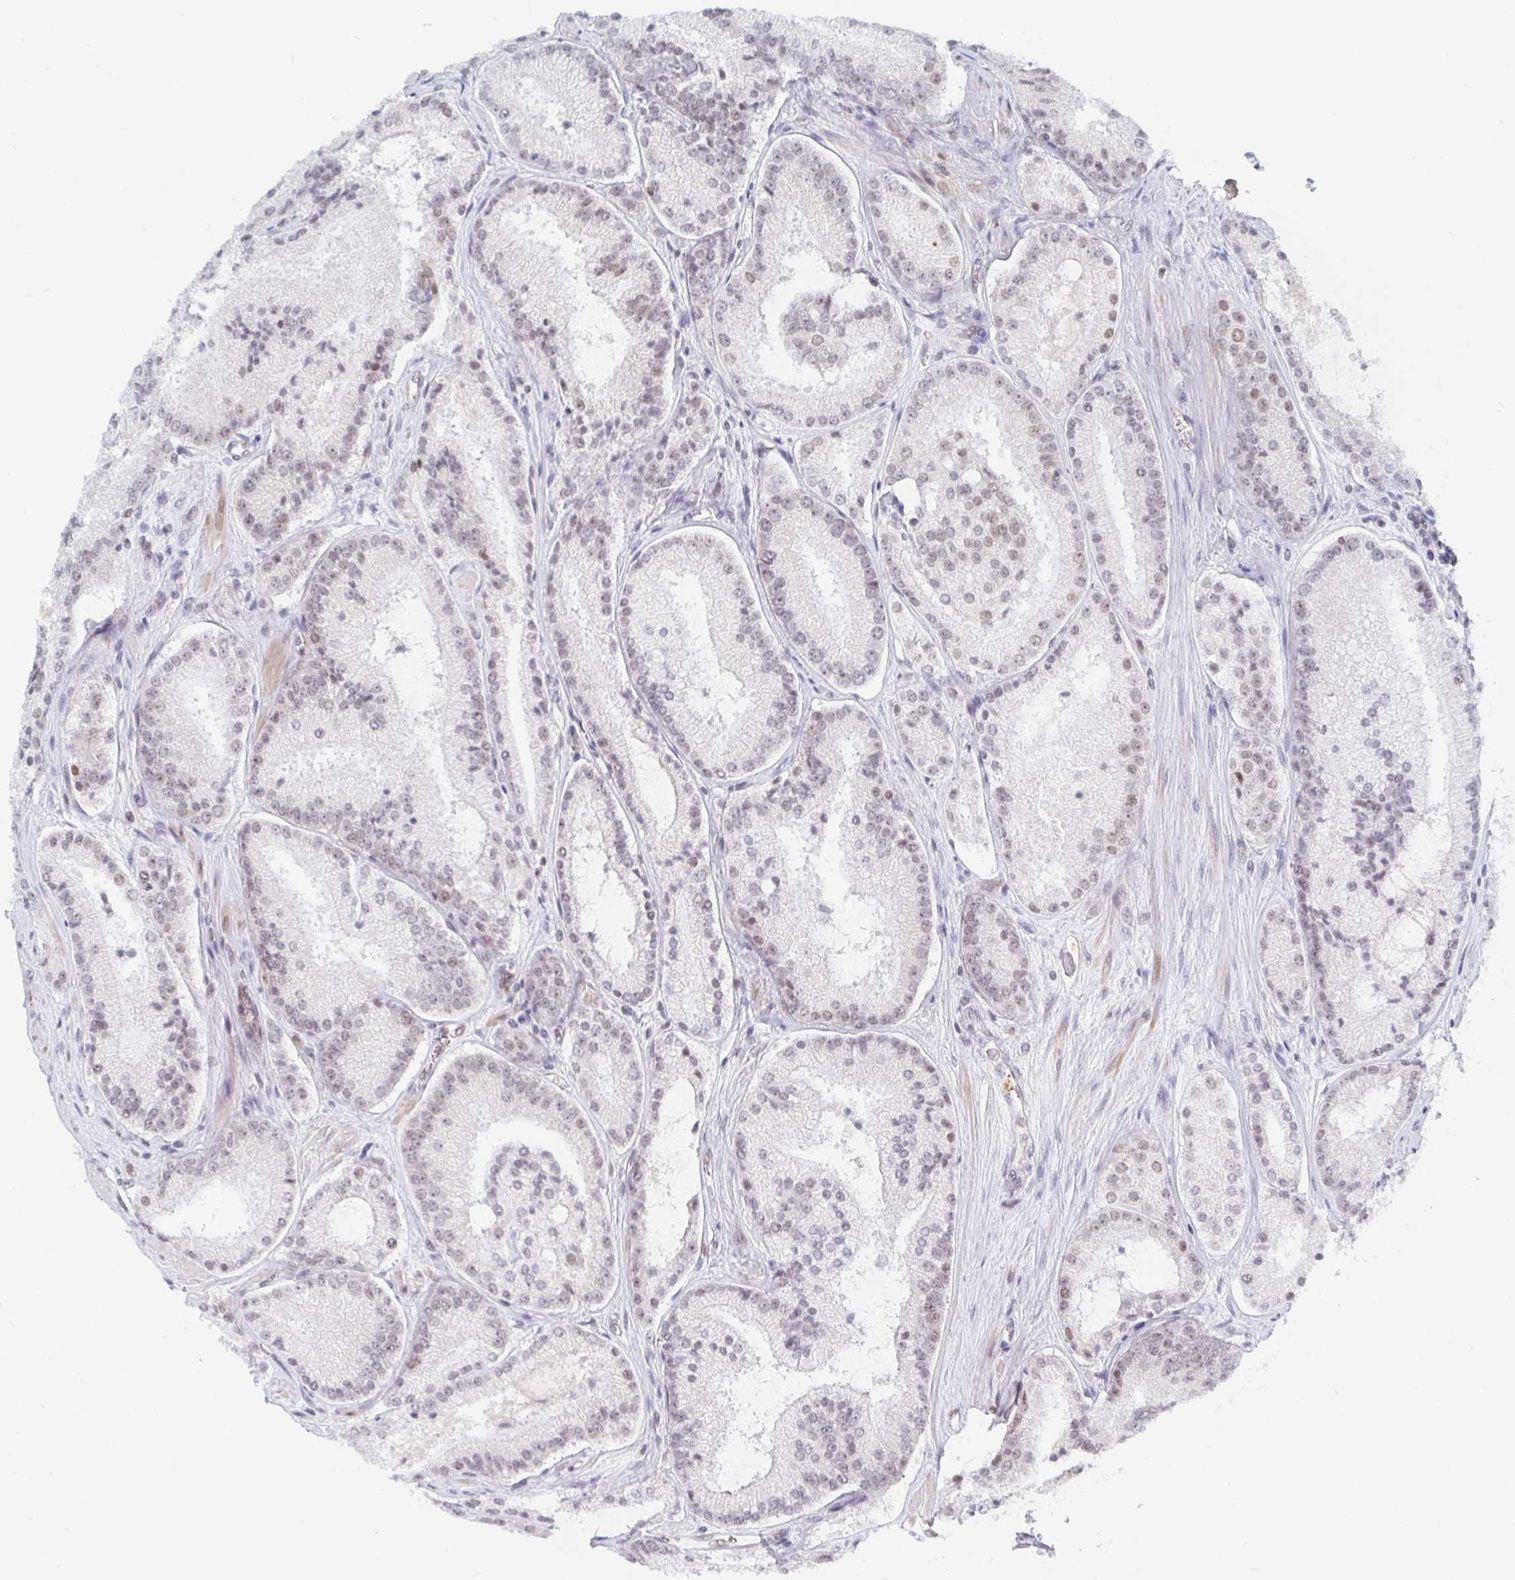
{"staining": {"intensity": "weak", "quantity": "25%-75%", "location": "nuclear"}, "tissue": "prostate cancer", "cell_type": "Tumor cells", "image_type": "cancer", "snomed": [{"axis": "morphology", "description": "Adenocarcinoma, High grade"}, {"axis": "topography", "description": "Prostate"}], "caption": "Immunohistochemical staining of adenocarcinoma (high-grade) (prostate) exhibits low levels of weak nuclear protein staining in approximately 25%-75% of tumor cells. (Brightfield microscopy of DAB IHC at high magnification).", "gene": "CHD2", "patient": {"sex": "male", "age": 73}}